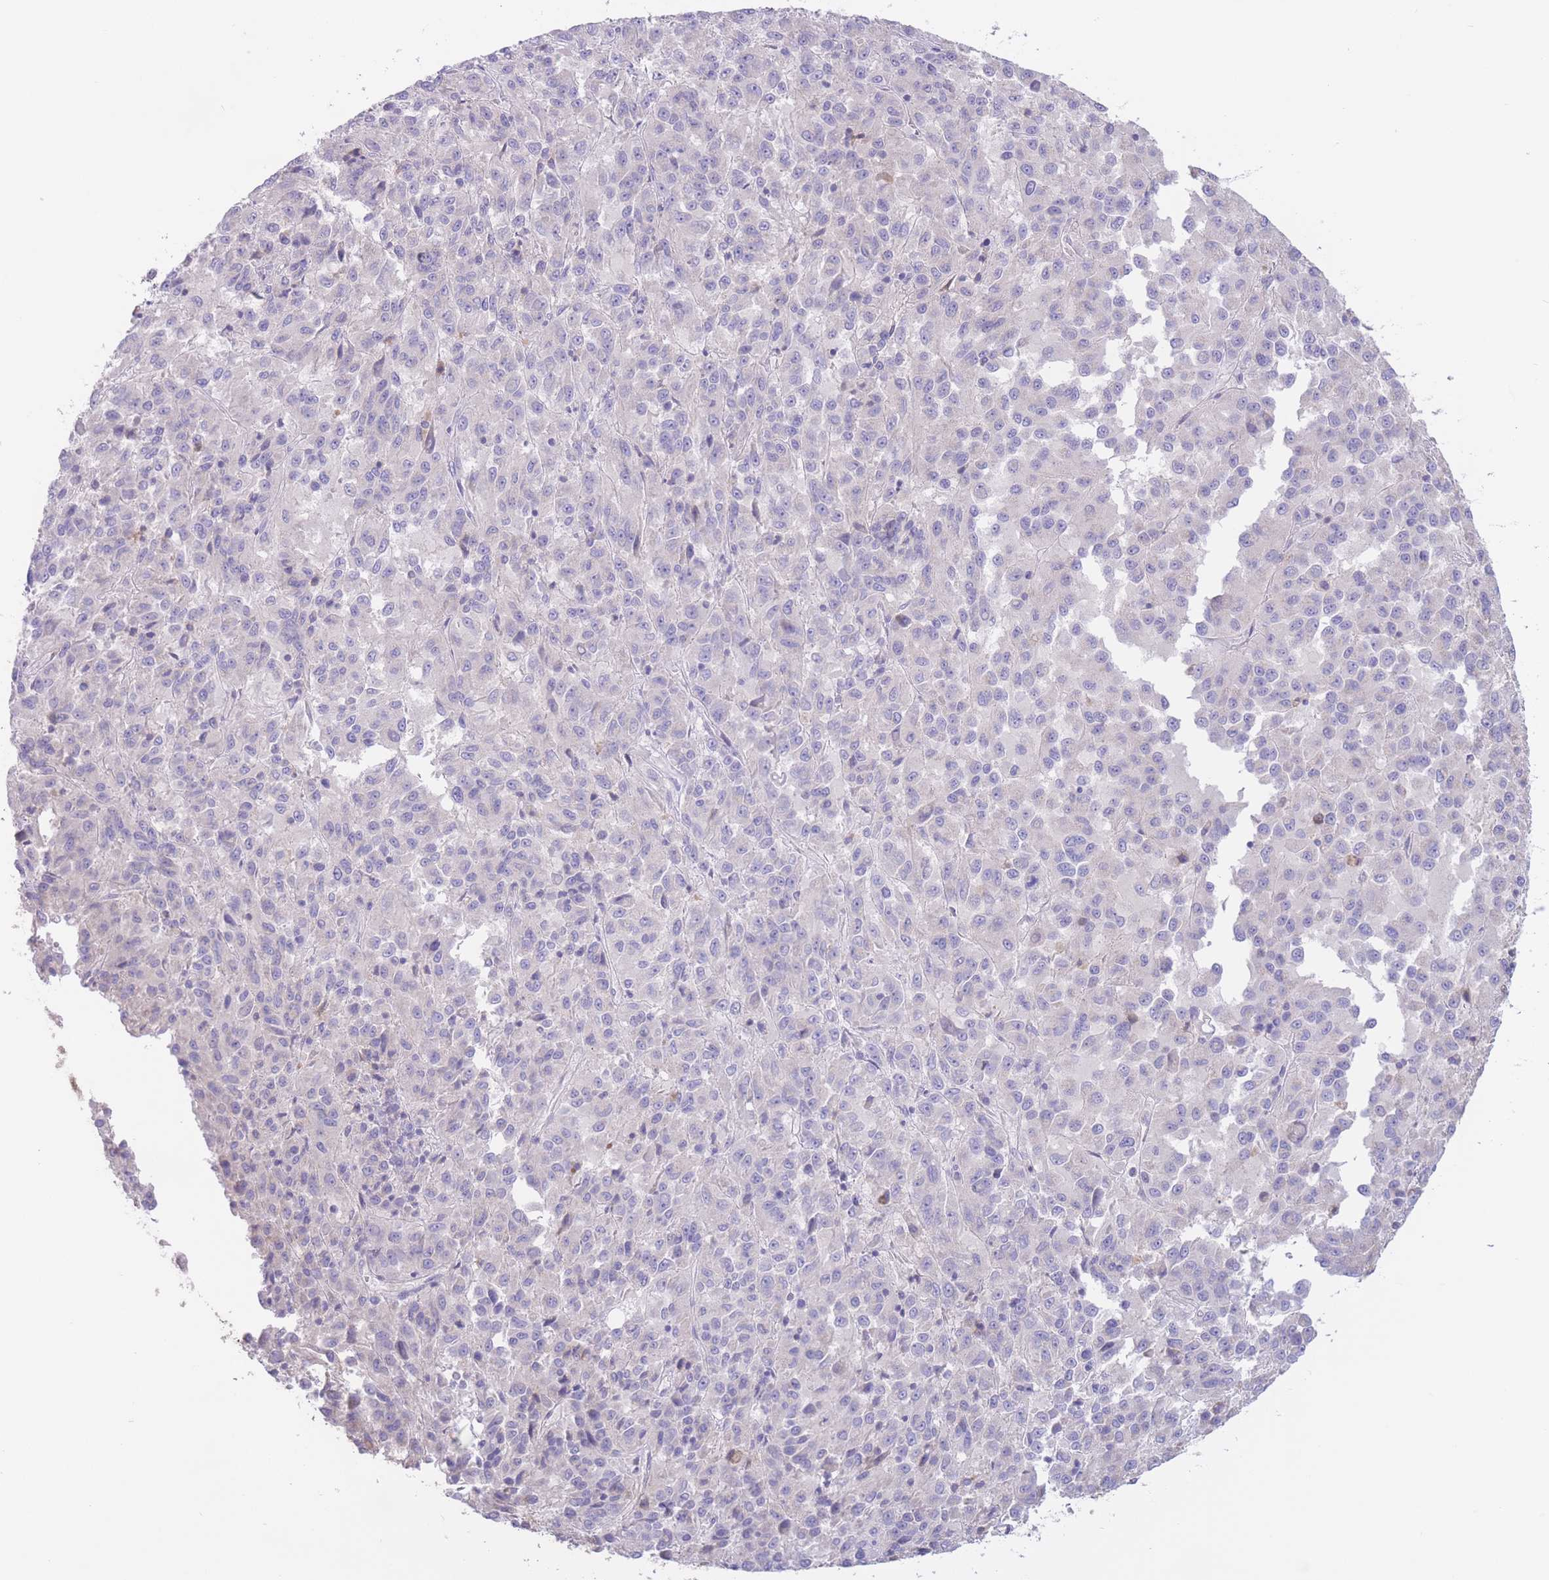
{"staining": {"intensity": "negative", "quantity": "none", "location": "none"}, "tissue": "melanoma", "cell_type": "Tumor cells", "image_type": "cancer", "snomed": [{"axis": "morphology", "description": "Malignant melanoma, Metastatic site"}, {"axis": "topography", "description": "Lung"}], "caption": "High magnification brightfield microscopy of malignant melanoma (metastatic site) stained with DAB (brown) and counterstained with hematoxylin (blue): tumor cells show no significant staining.", "gene": "ALS2CL", "patient": {"sex": "male", "age": 64}}